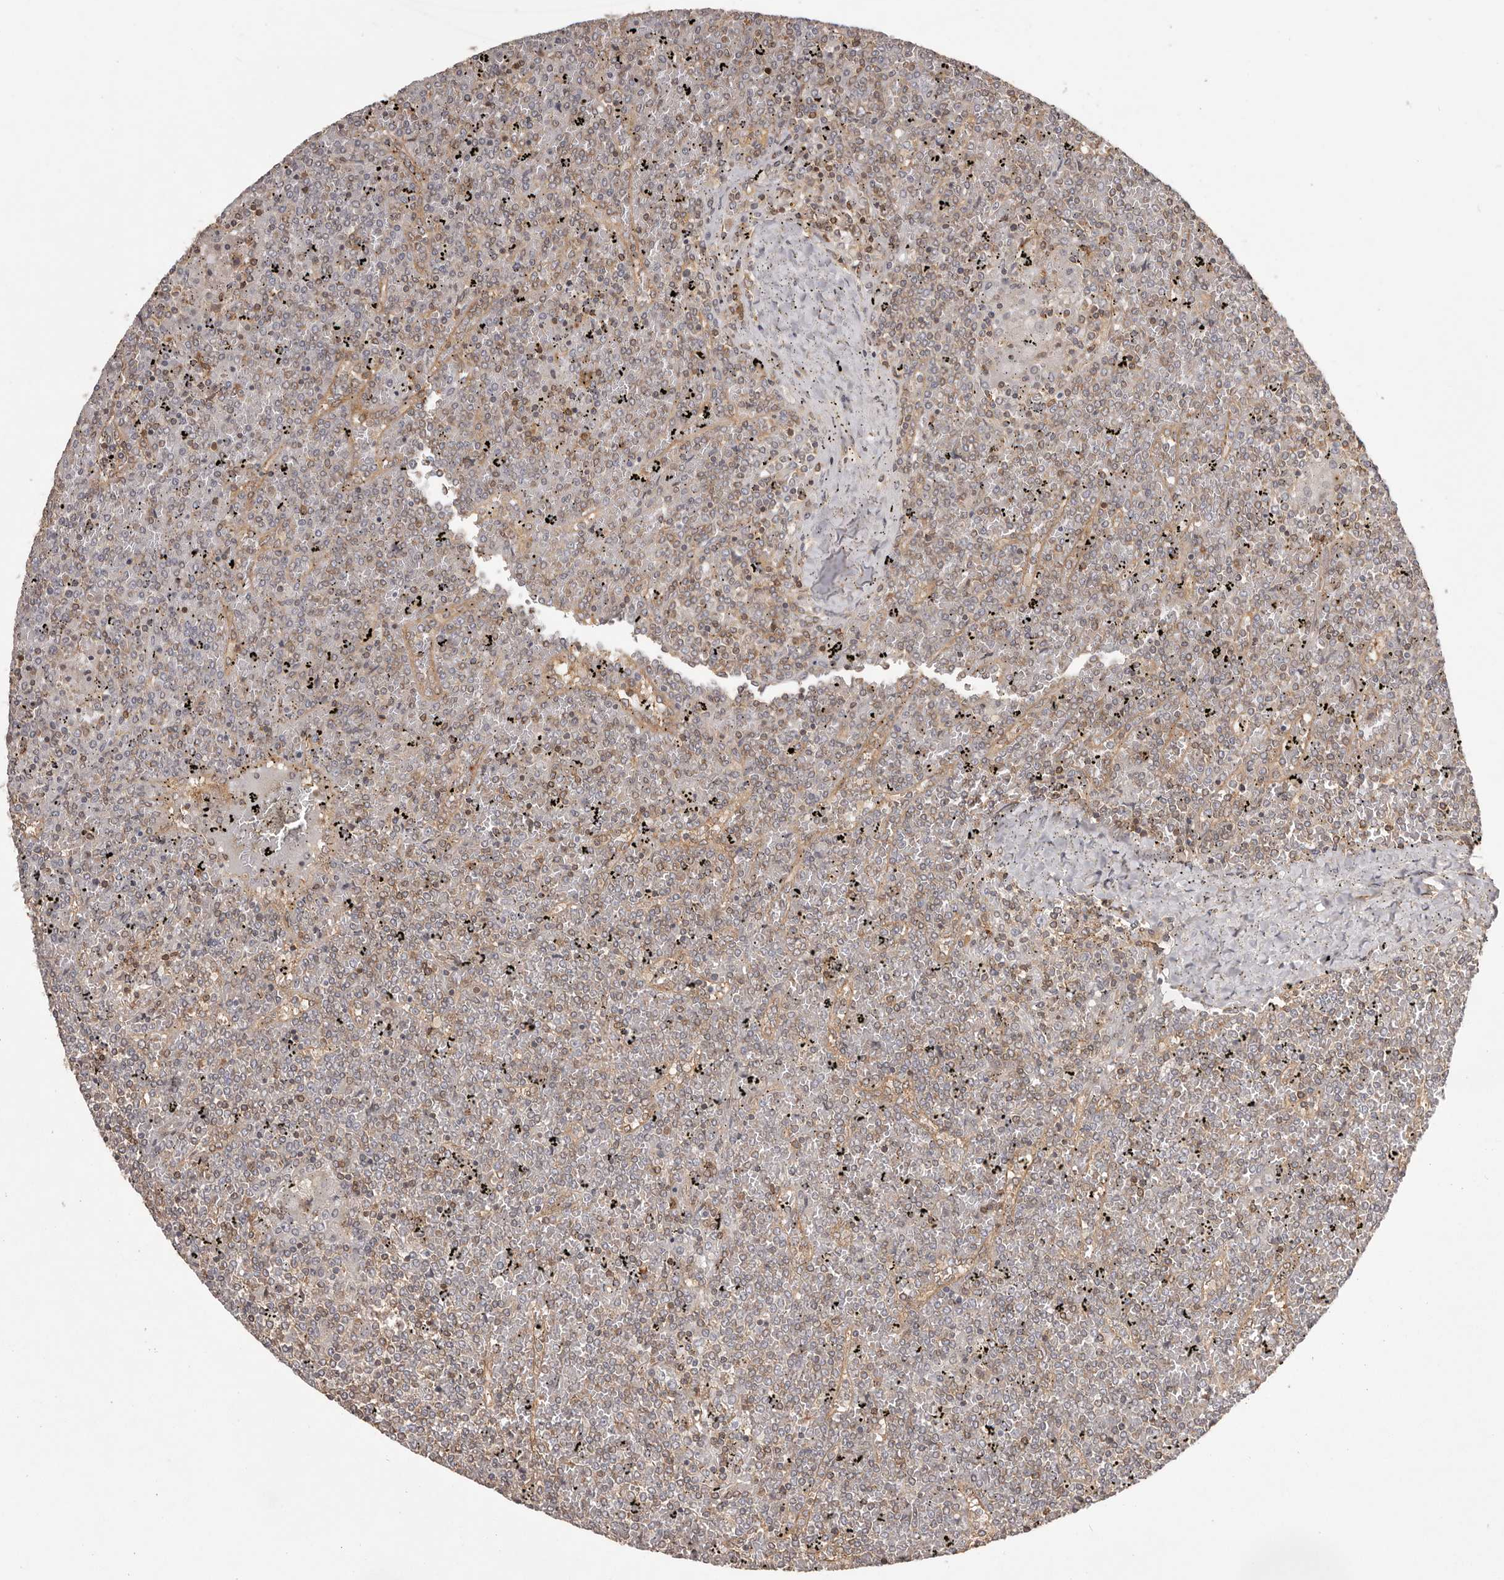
{"staining": {"intensity": "negative", "quantity": "none", "location": "none"}, "tissue": "lymphoma", "cell_type": "Tumor cells", "image_type": "cancer", "snomed": [{"axis": "morphology", "description": "Malignant lymphoma, non-Hodgkin's type, Low grade"}, {"axis": "topography", "description": "Spleen"}], "caption": "Tumor cells are negative for protein expression in human low-grade malignant lymphoma, non-Hodgkin's type.", "gene": "NFKBIA", "patient": {"sex": "female", "age": 19}}